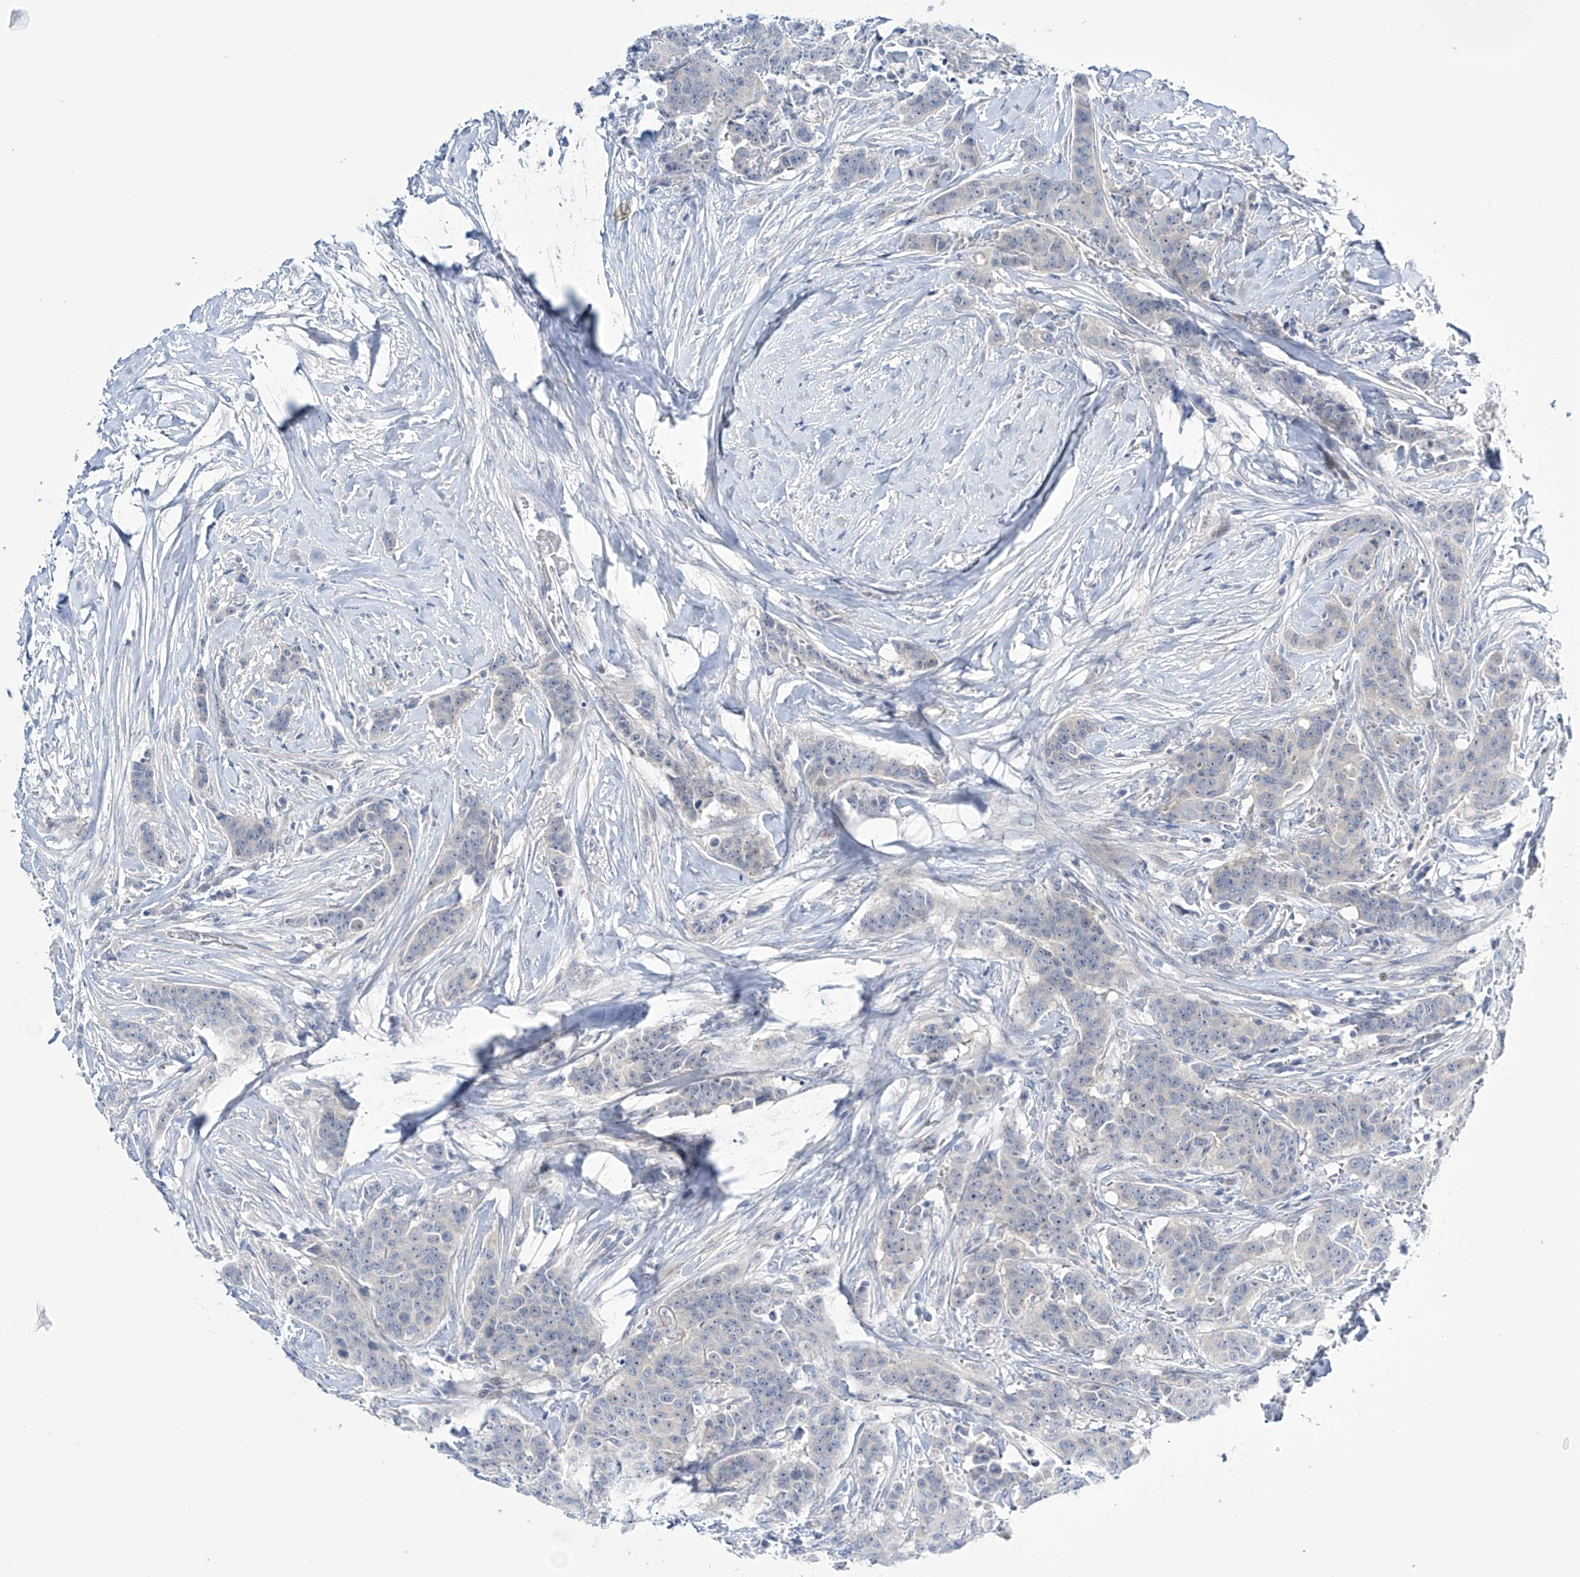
{"staining": {"intensity": "negative", "quantity": "none", "location": "none"}, "tissue": "breast cancer", "cell_type": "Tumor cells", "image_type": "cancer", "snomed": [{"axis": "morphology", "description": "Duct carcinoma"}, {"axis": "topography", "description": "Breast"}], "caption": "A micrograph of human breast cancer is negative for staining in tumor cells. The staining was performed using DAB (3,3'-diaminobenzidine) to visualize the protein expression in brown, while the nuclei were stained in blue with hematoxylin (Magnification: 20x).", "gene": "TRIM60", "patient": {"sex": "female", "age": 40}}